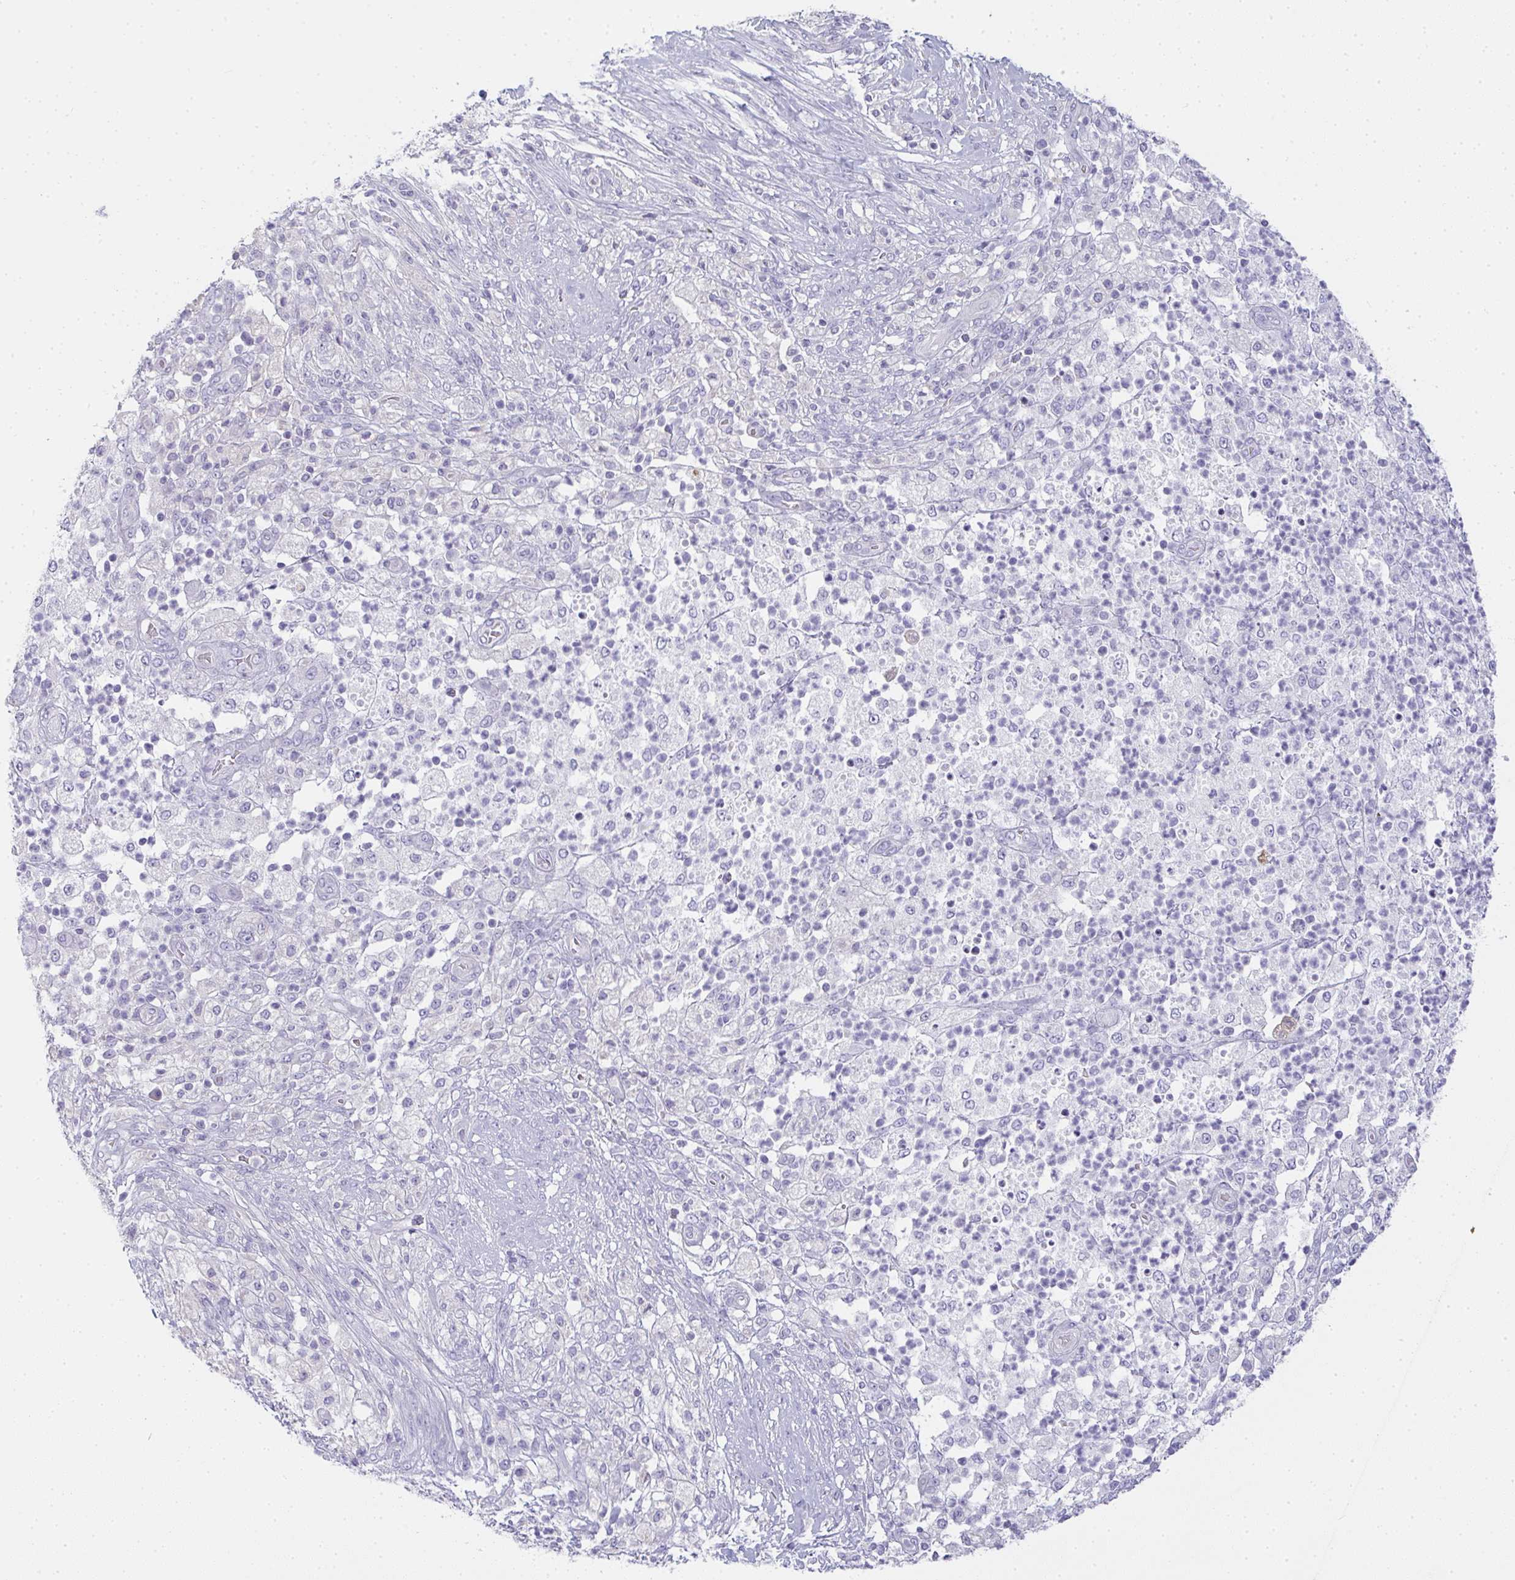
{"staining": {"intensity": "negative", "quantity": "none", "location": "none"}, "tissue": "pancreatic cancer", "cell_type": "Tumor cells", "image_type": "cancer", "snomed": [{"axis": "morphology", "description": "Adenocarcinoma, NOS"}, {"axis": "topography", "description": "Pancreas"}], "caption": "This is an immunohistochemistry (IHC) histopathology image of human pancreatic adenocarcinoma. There is no staining in tumor cells.", "gene": "GSDMB", "patient": {"sex": "female", "age": 72}}